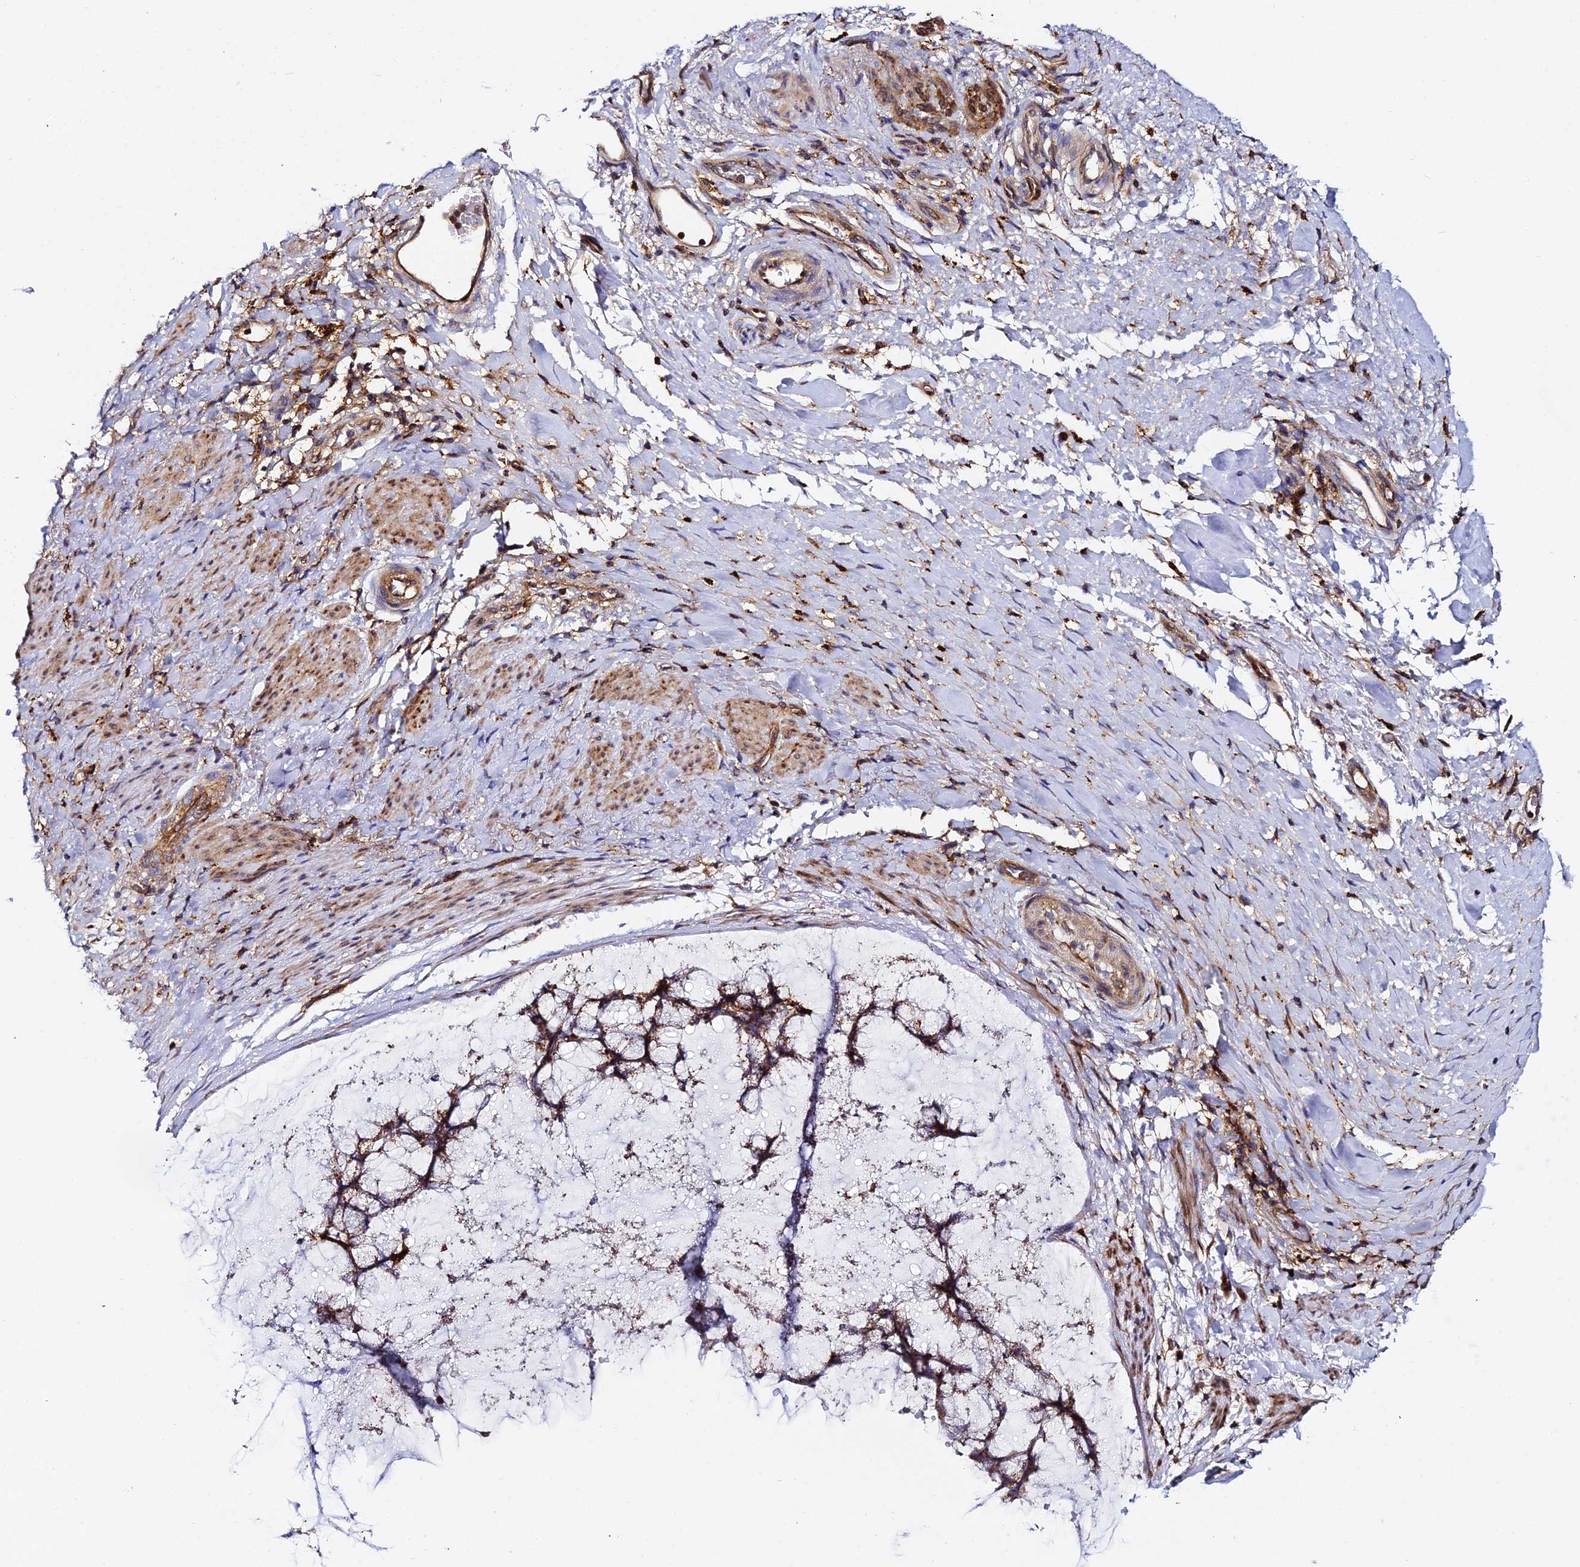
{"staining": {"intensity": "strong", "quantity": ">75%", "location": "cytoplasmic/membranous"}, "tissue": "ovarian cancer", "cell_type": "Tumor cells", "image_type": "cancer", "snomed": [{"axis": "morphology", "description": "Cystadenocarcinoma, mucinous, NOS"}, {"axis": "topography", "description": "Ovary"}], "caption": "Mucinous cystadenocarcinoma (ovarian) stained for a protein displays strong cytoplasmic/membranous positivity in tumor cells.", "gene": "TRPV2", "patient": {"sex": "female", "age": 42}}